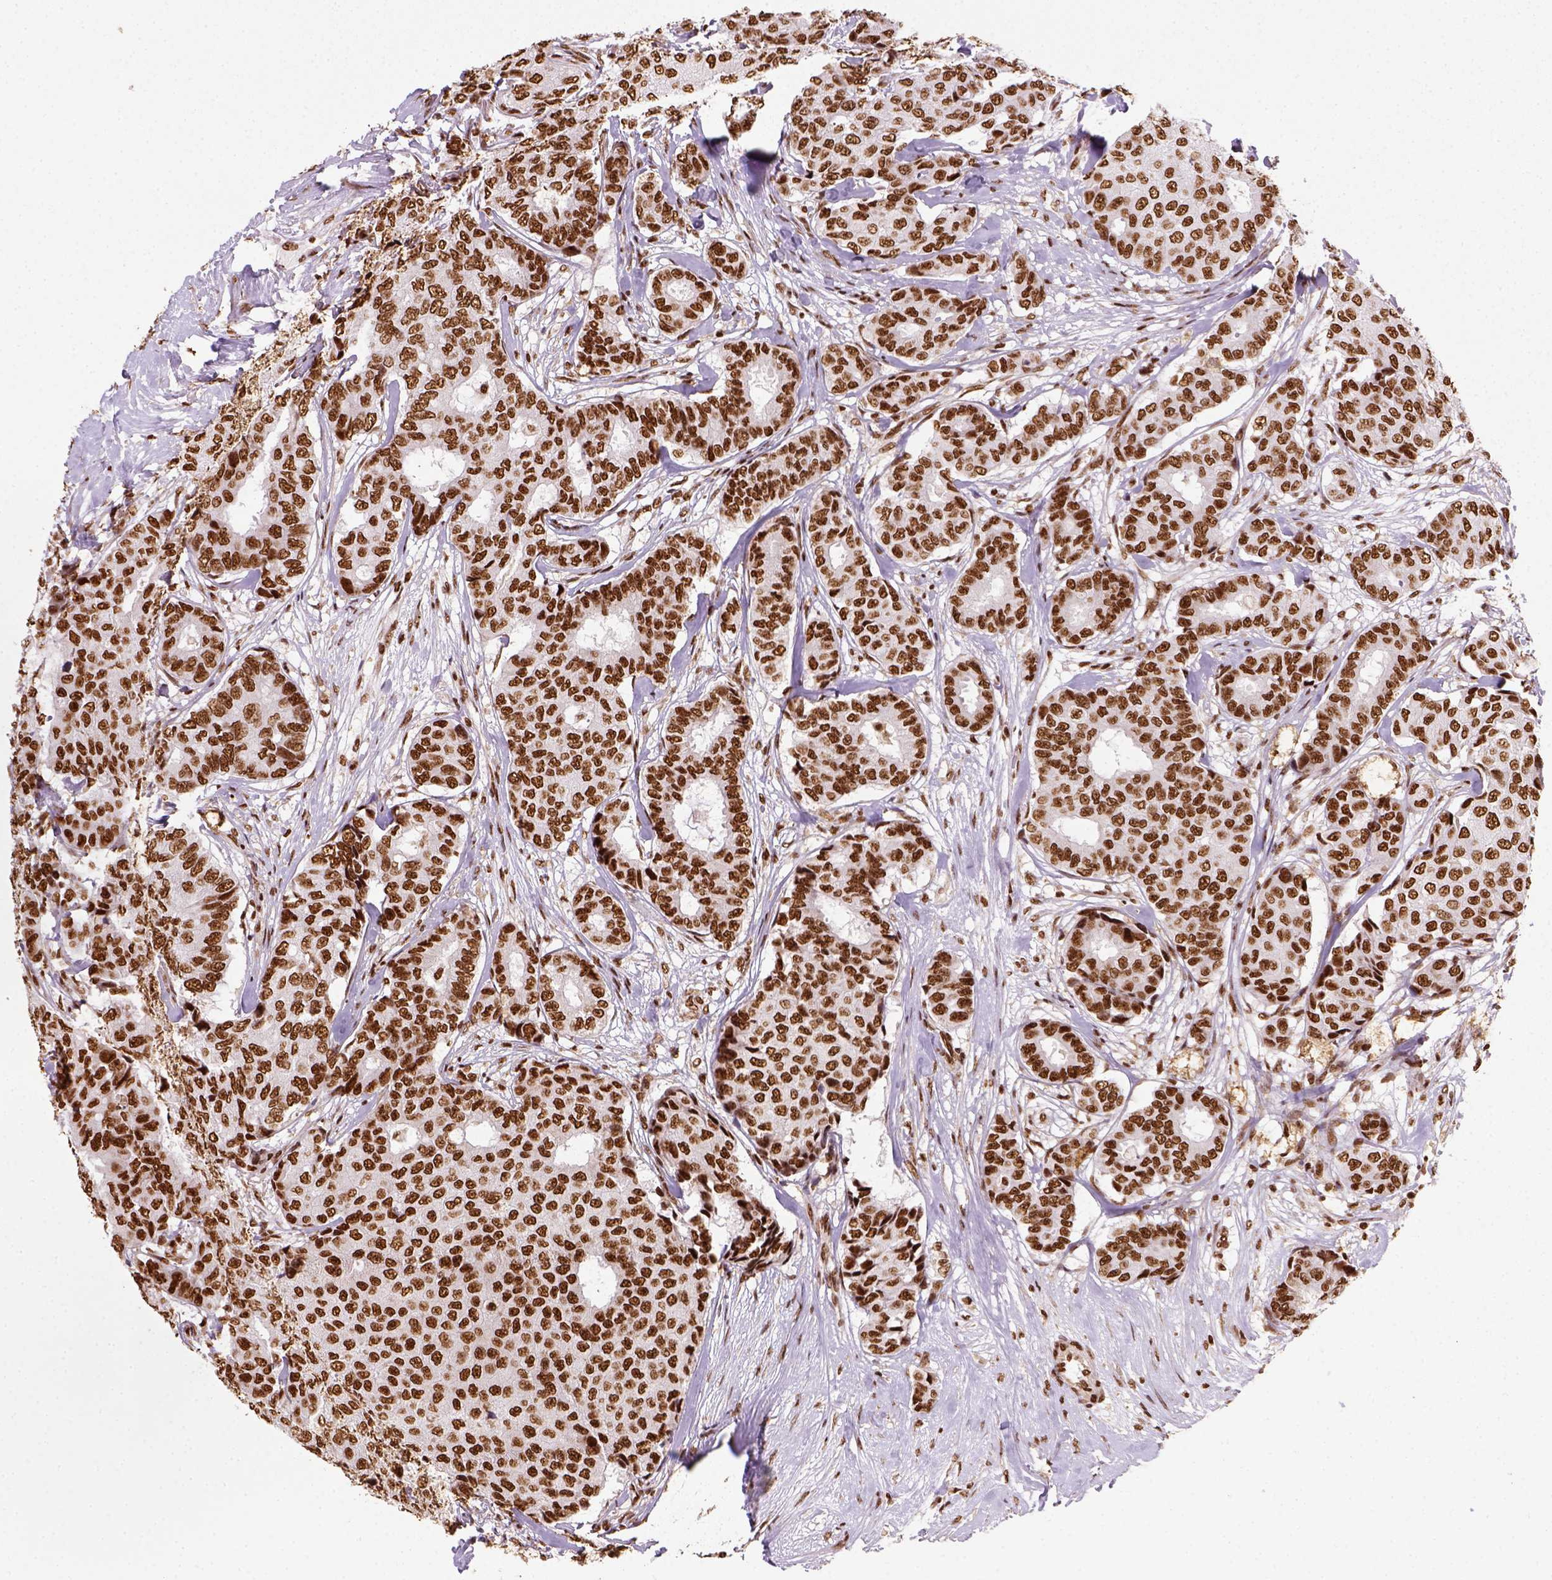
{"staining": {"intensity": "strong", "quantity": ">75%", "location": "nuclear"}, "tissue": "breast cancer", "cell_type": "Tumor cells", "image_type": "cancer", "snomed": [{"axis": "morphology", "description": "Duct carcinoma"}, {"axis": "topography", "description": "Breast"}], "caption": "Brown immunohistochemical staining in infiltrating ductal carcinoma (breast) shows strong nuclear expression in about >75% of tumor cells.", "gene": "CCAR1", "patient": {"sex": "female", "age": 75}}